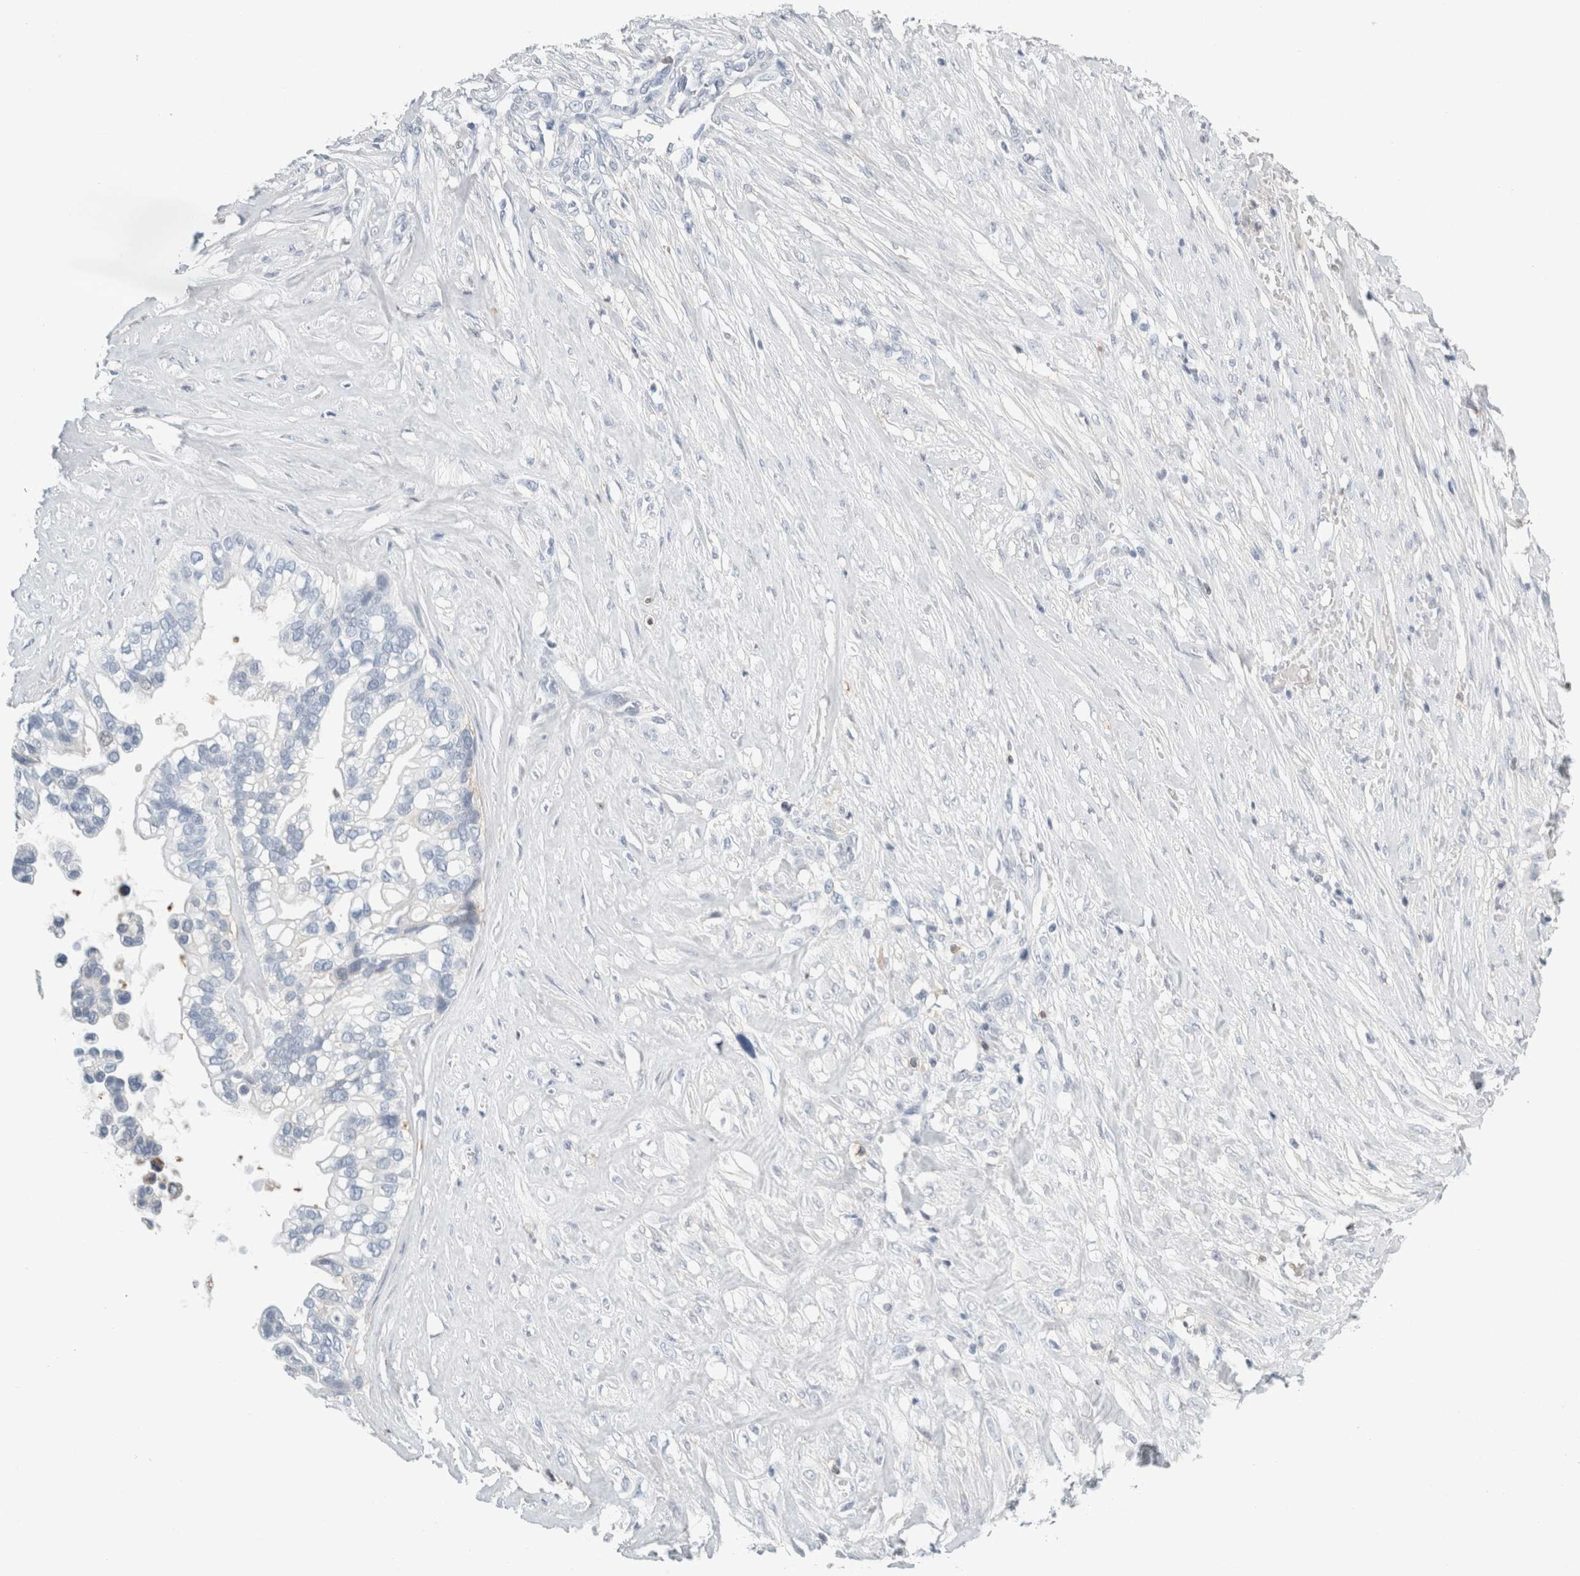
{"staining": {"intensity": "negative", "quantity": "none", "location": "none"}, "tissue": "ovarian cancer", "cell_type": "Tumor cells", "image_type": "cancer", "snomed": [{"axis": "morphology", "description": "Cystadenocarcinoma, mucinous, NOS"}, {"axis": "topography", "description": "Ovary"}], "caption": "This is an IHC micrograph of mucinous cystadenocarcinoma (ovarian). There is no expression in tumor cells.", "gene": "P2RY2", "patient": {"sex": "female", "age": 80}}